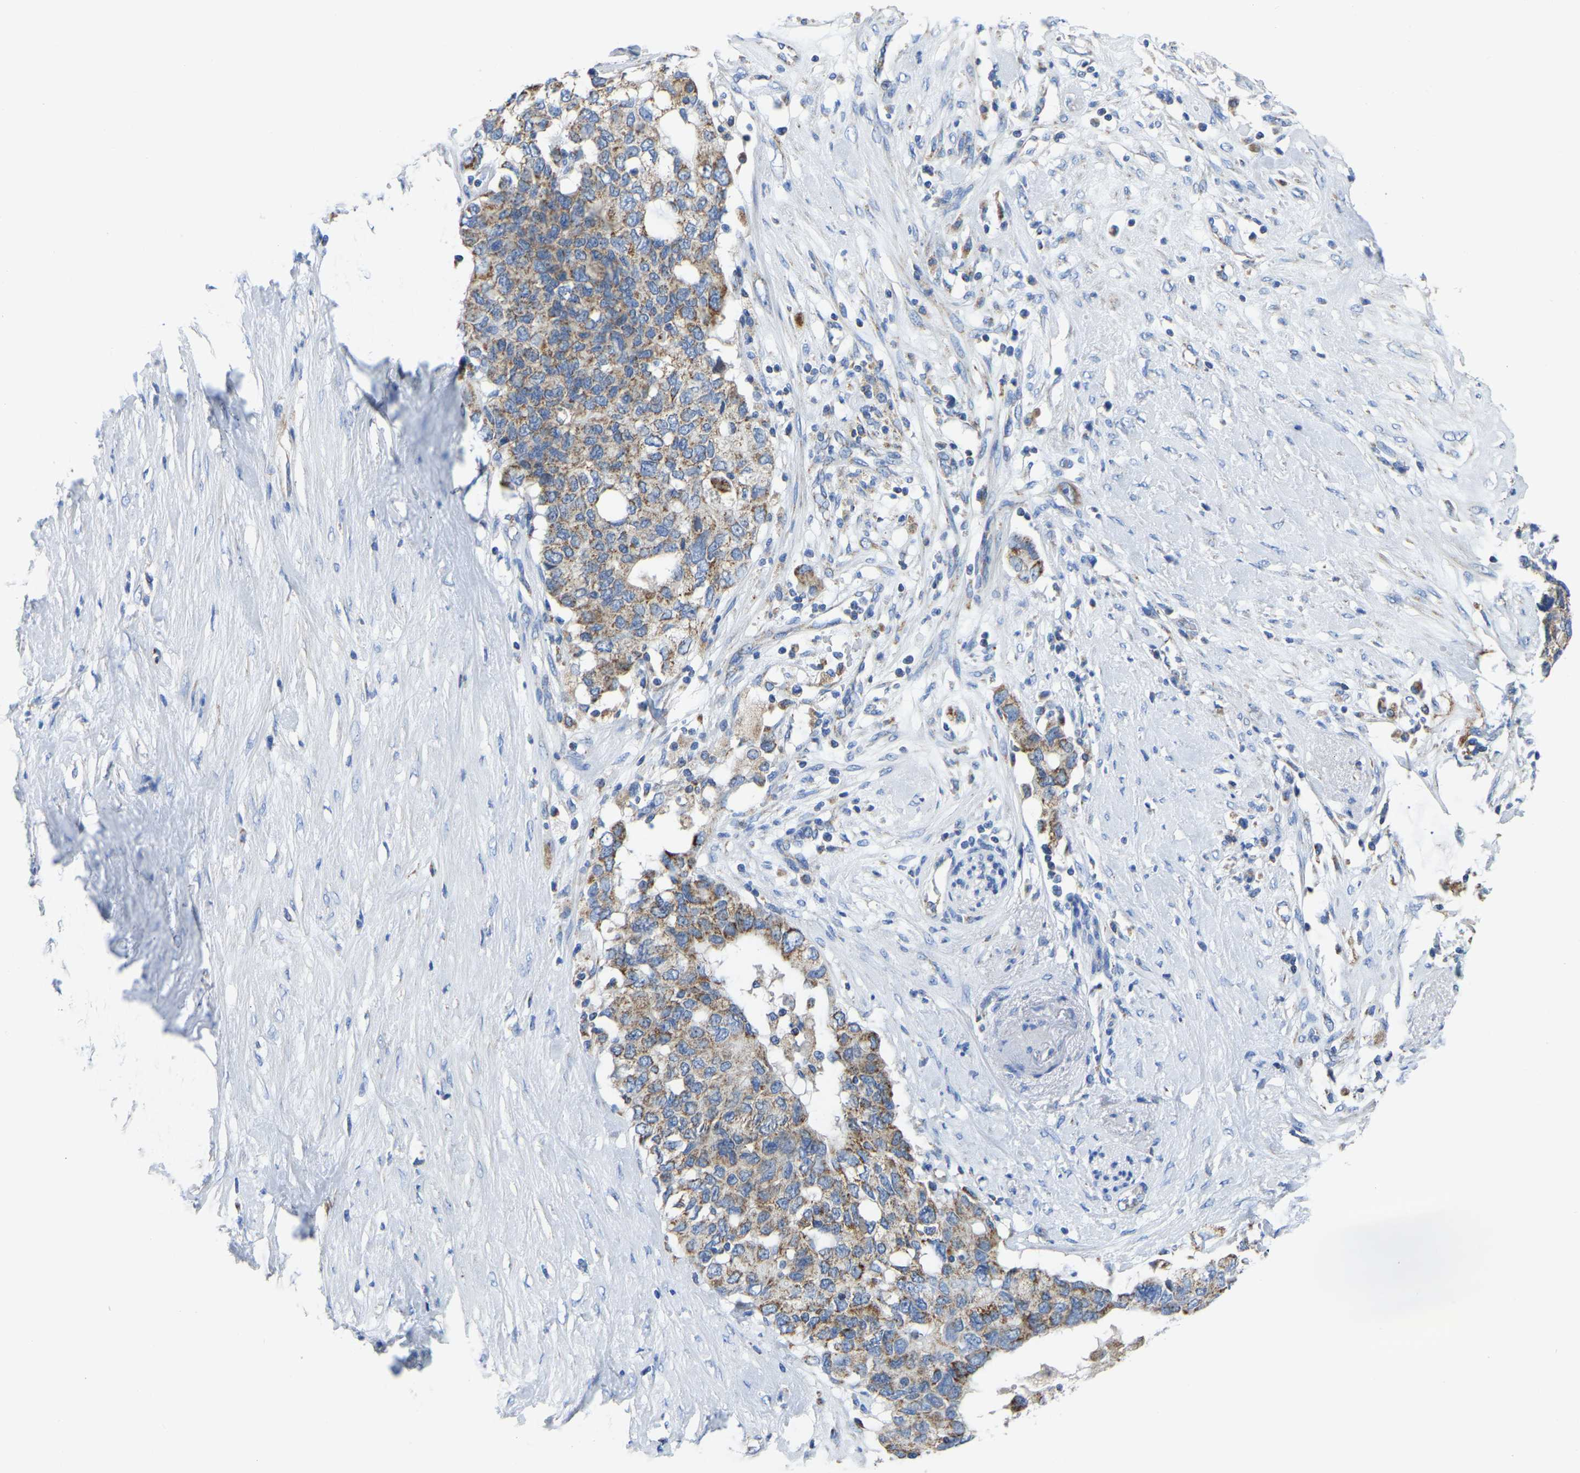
{"staining": {"intensity": "moderate", "quantity": ">75%", "location": "cytoplasmic/membranous"}, "tissue": "pancreatic cancer", "cell_type": "Tumor cells", "image_type": "cancer", "snomed": [{"axis": "morphology", "description": "Adenocarcinoma, NOS"}, {"axis": "topography", "description": "Pancreas"}], "caption": "A high-resolution histopathology image shows immunohistochemistry staining of pancreatic cancer, which reveals moderate cytoplasmic/membranous expression in approximately >75% of tumor cells.", "gene": "ETFA", "patient": {"sex": "female", "age": 56}}